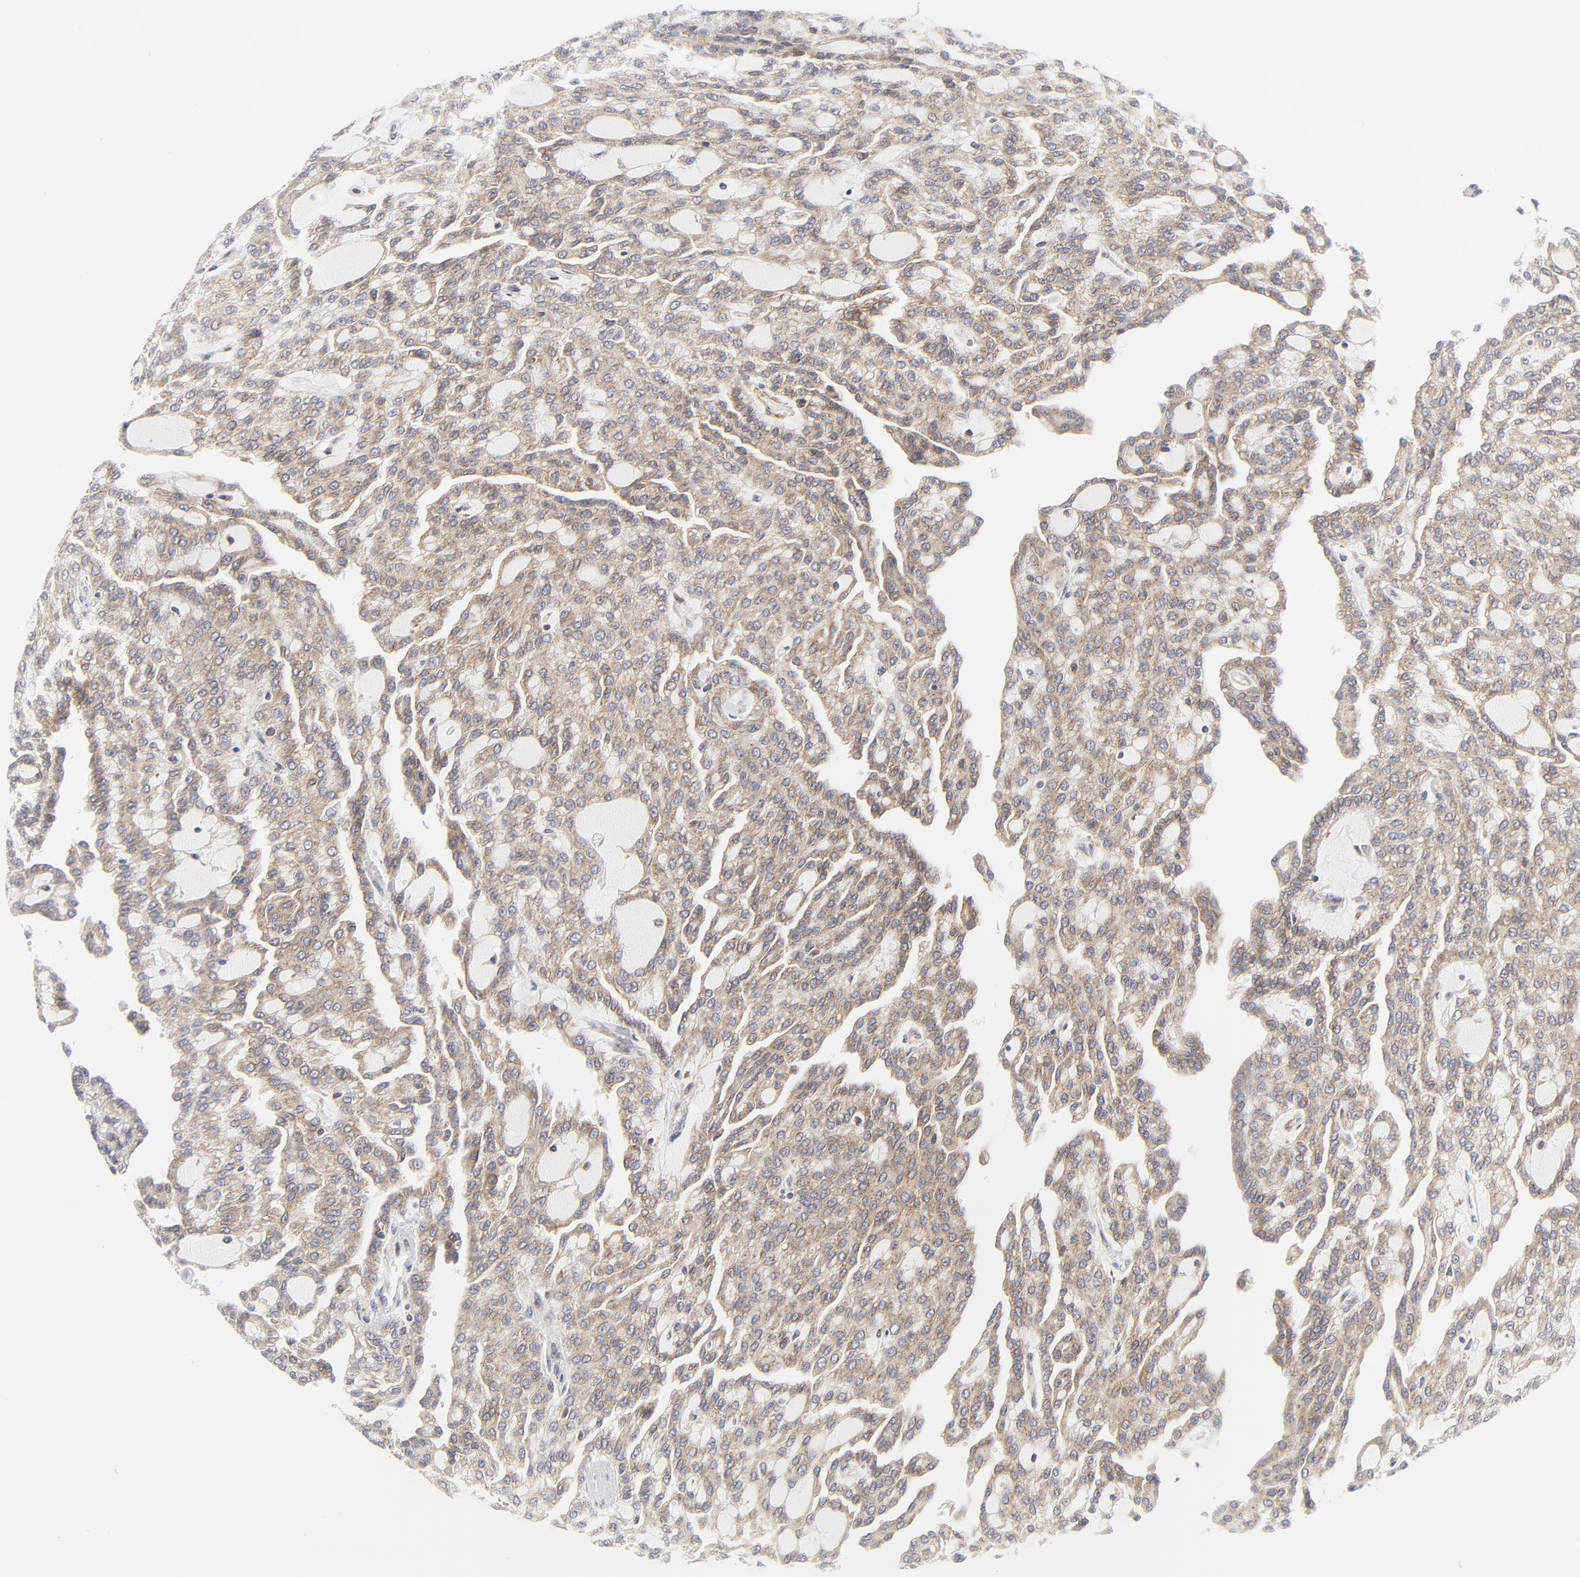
{"staining": {"intensity": "weak", "quantity": ">75%", "location": "cytoplasmic/membranous"}, "tissue": "renal cancer", "cell_type": "Tumor cells", "image_type": "cancer", "snomed": [{"axis": "morphology", "description": "Adenocarcinoma, NOS"}, {"axis": "topography", "description": "Kidney"}], "caption": "Immunohistochemistry photomicrograph of human adenocarcinoma (renal) stained for a protein (brown), which shows low levels of weak cytoplasmic/membranous expression in approximately >75% of tumor cells.", "gene": "LRP6", "patient": {"sex": "male", "age": 63}}